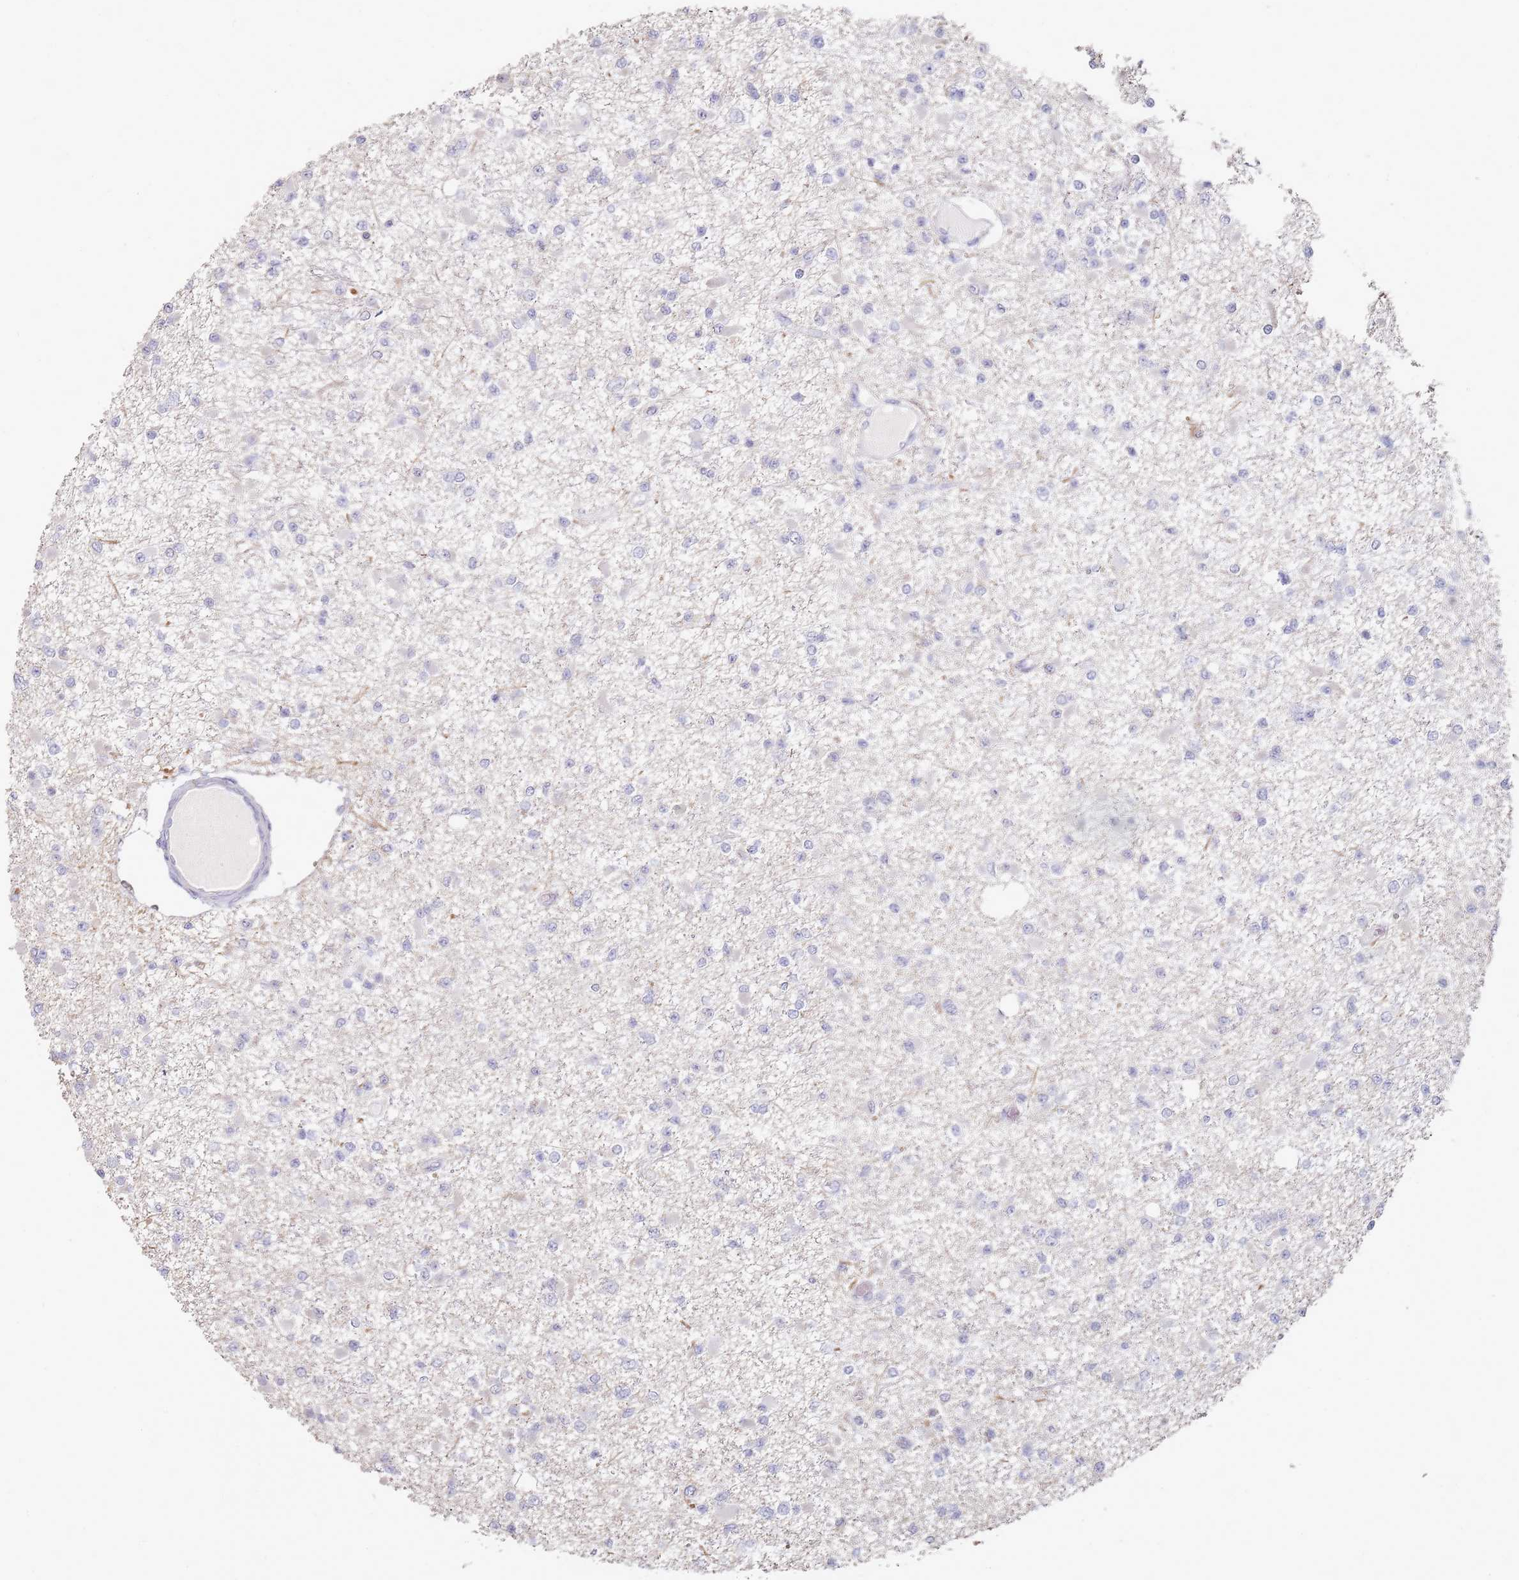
{"staining": {"intensity": "negative", "quantity": "none", "location": "none"}, "tissue": "glioma", "cell_type": "Tumor cells", "image_type": "cancer", "snomed": [{"axis": "morphology", "description": "Glioma, malignant, Low grade"}, {"axis": "topography", "description": "Brain"}], "caption": "IHC of malignant glioma (low-grade) reveals no expression in tumor cells. (Stains: DAB (3,3'-diaminobenzidine) IHC with hematoxylin counter stain, Microscopy: brightfield microscopy at high magnification).", "gene": "DNAH11", "patient": {"sex": "female", "age": 22}}